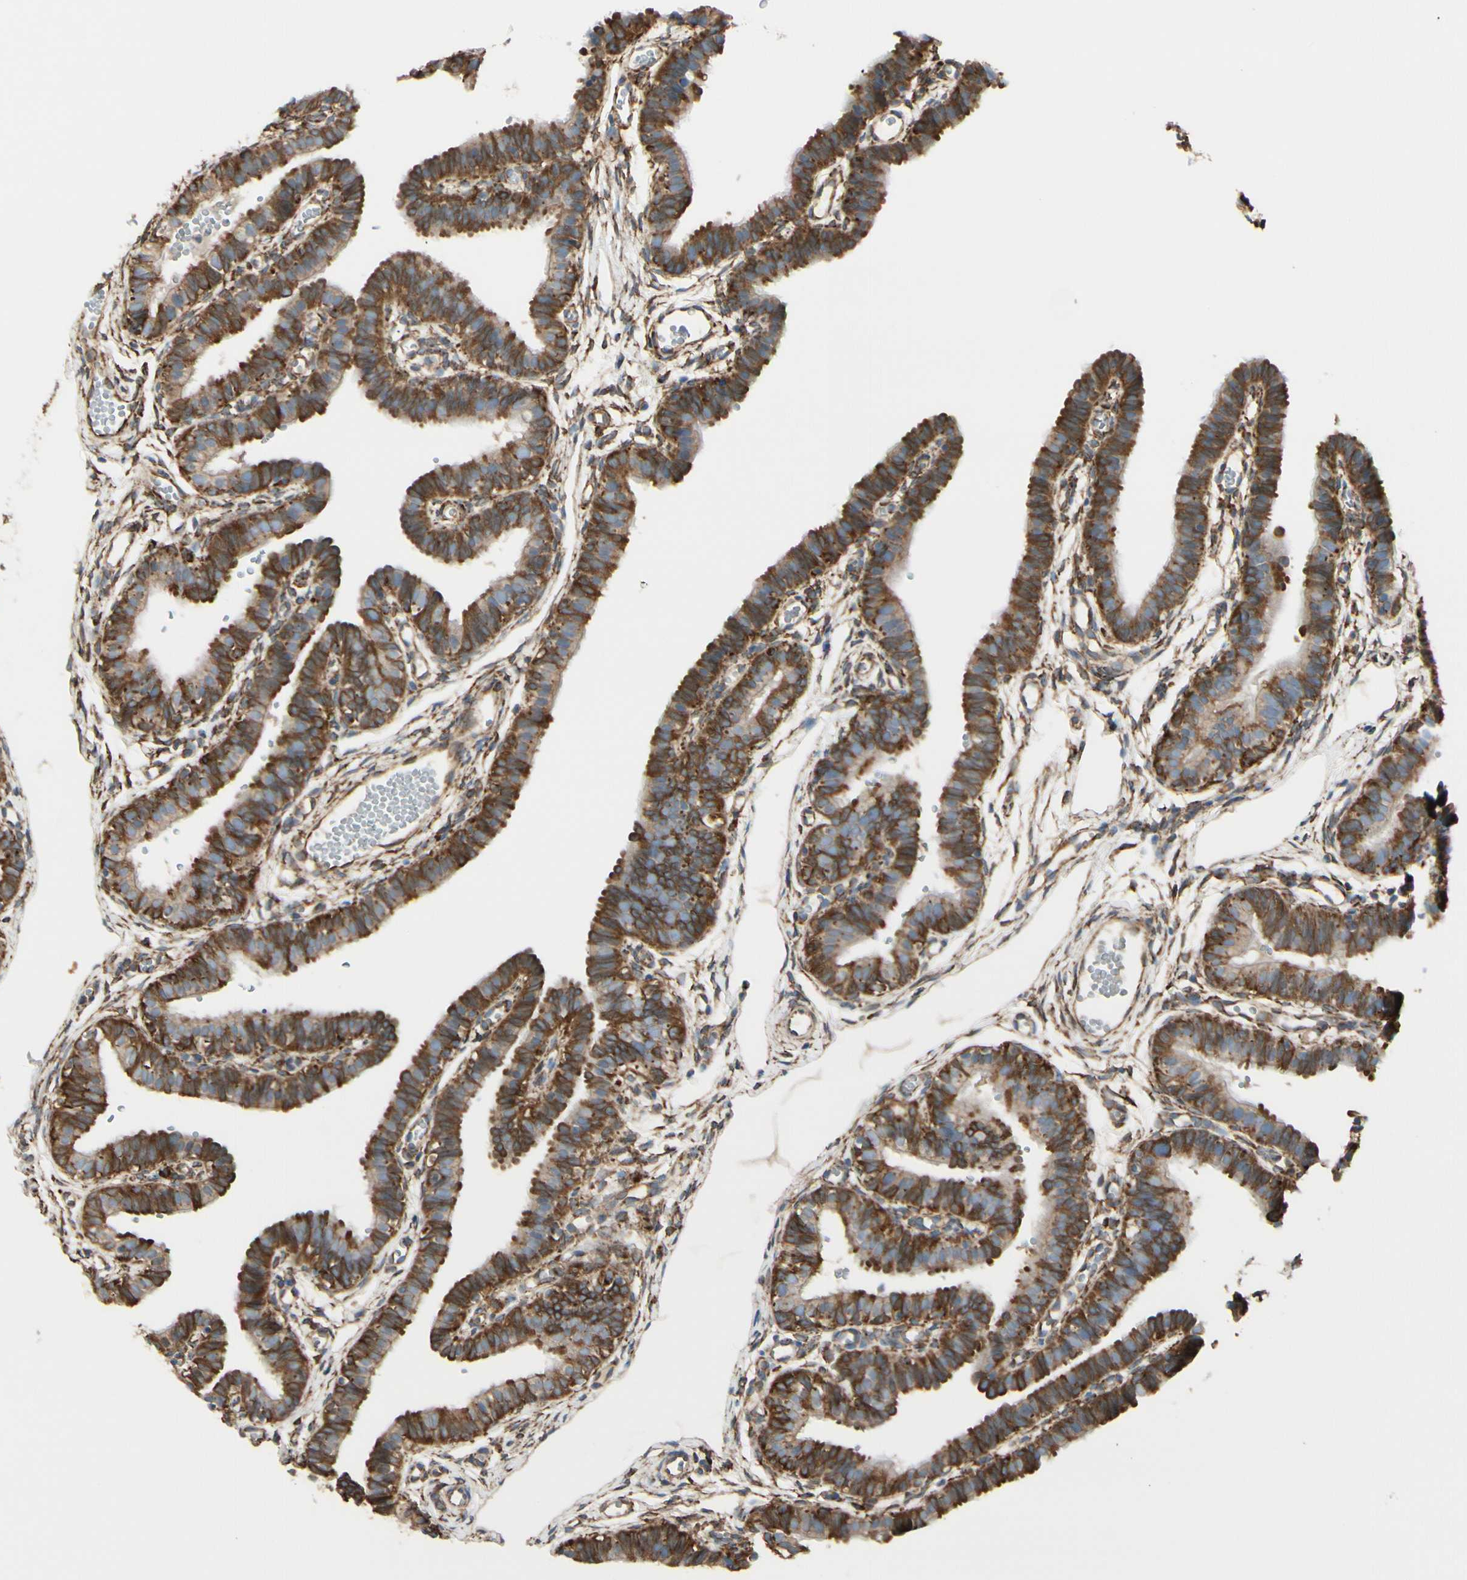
{"staining": {"intensity": "strong", "quantity": ">75%", "location": "cytoplasmic/membranous"}, "tissue": "fallopian tube", "cell_type": "Glandular cells", "image_type": "normal", "snomed": [{"axis": "morphology", "description": "Normal tissue, NOS"}, {"axis": "topography", "description": "Fallopian tube"}, {"axis": "topography", "description": "Placenta"}], "caption": "Fallopian tube was stained to show a protein in brown. There is high levels of strong cytoplasmic/membranous expression in approximately >75% of glandular cells. The protein of interest is stained brown, and the nuclei are stained in blue (DAB (3,3'-diaminobenzidine) IHC with brightfield microscopy, high magnification).", "gene": "RRBP1", "patient": {"sex": "female", "age": 34}}